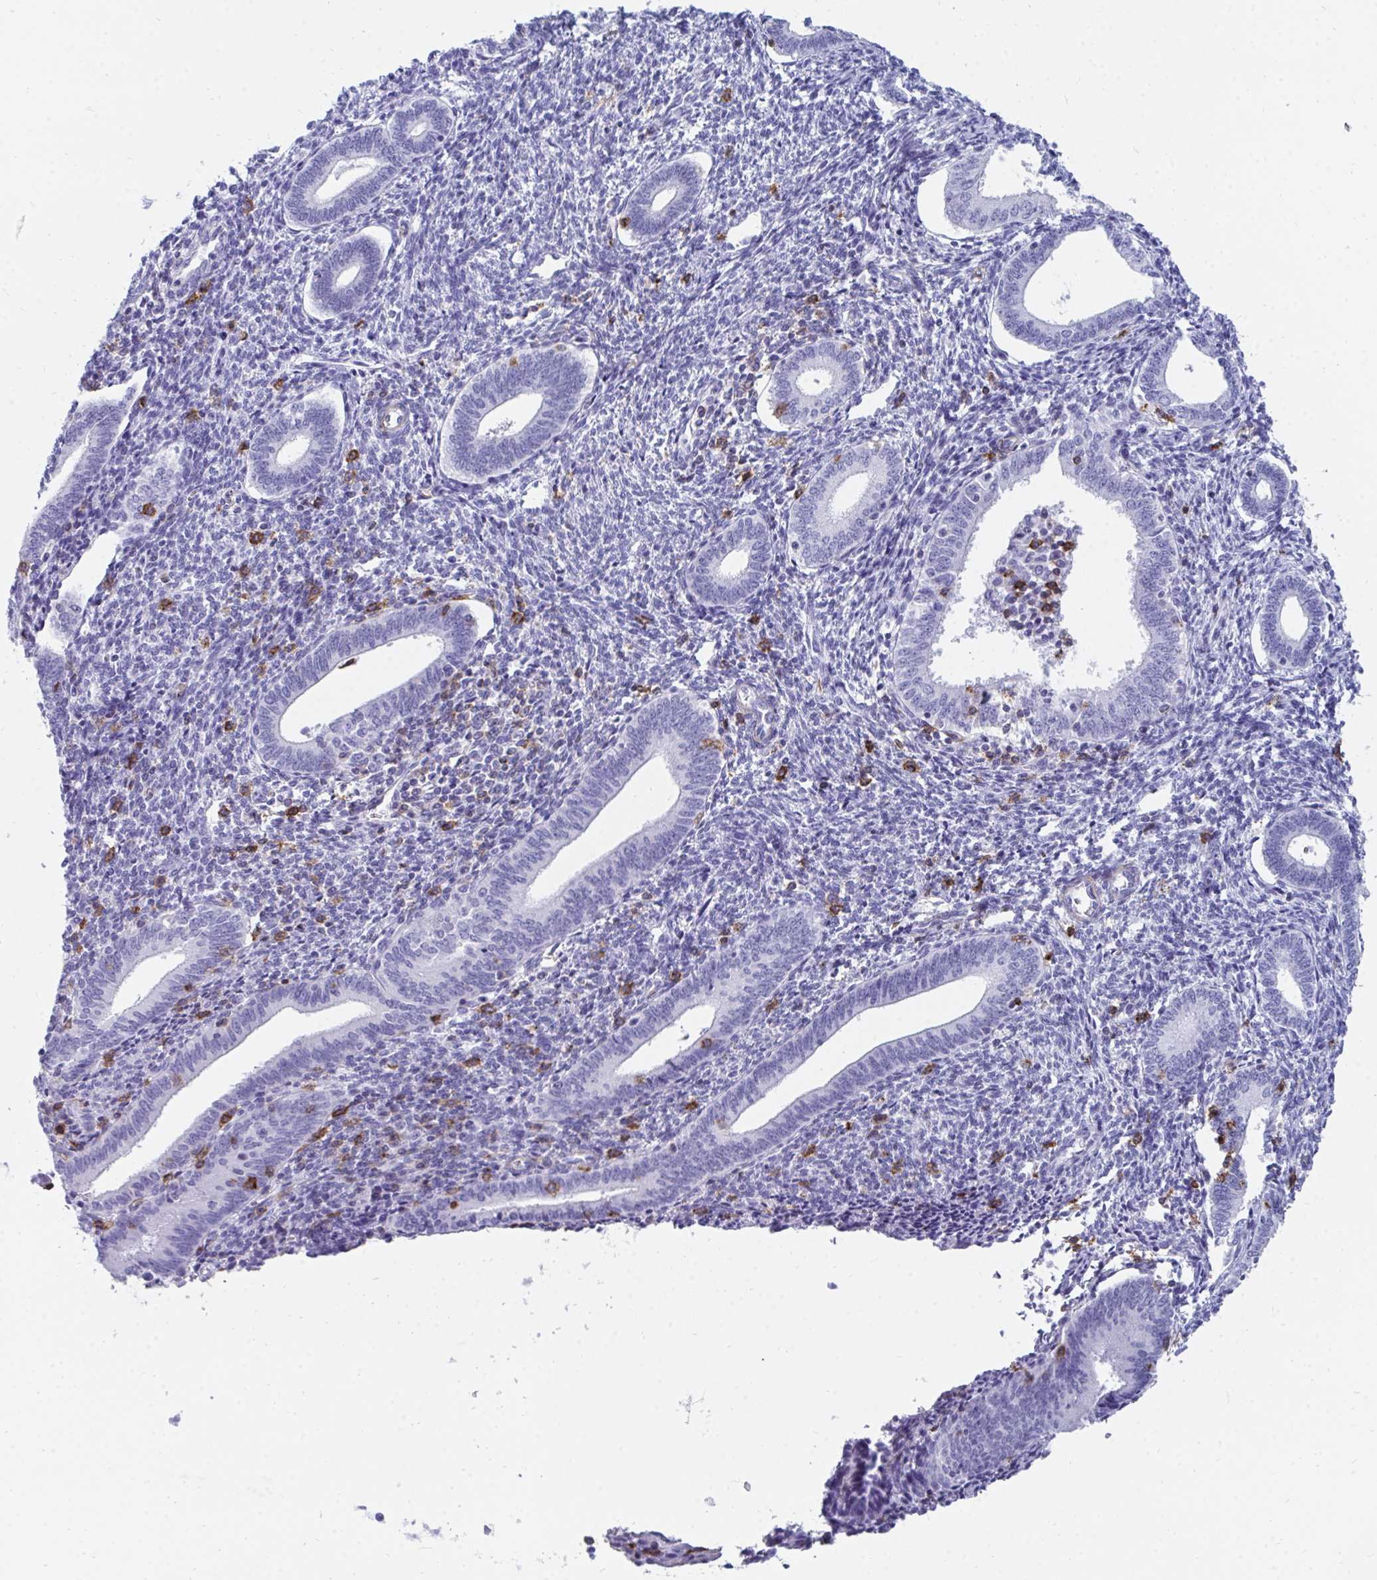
{"staining": {"intensity": "negative", "quantity": "none", "location": "none"}, "tissue": "endometrium", "cell_type": "Cells in endometrial stroma", "image_type": "normal", "snomed": [{"axis": "morphology", "description": "Normal tissue, NOS"}, {"axis": "topography", "description": "Endometrium"}], "caption": "This is an IHC histopathology image of unremarkable endometrium. There is no staining in cells in endometrial stroma.", "gene": "CD7", "patient": {"sex": "female", "age": 41}}